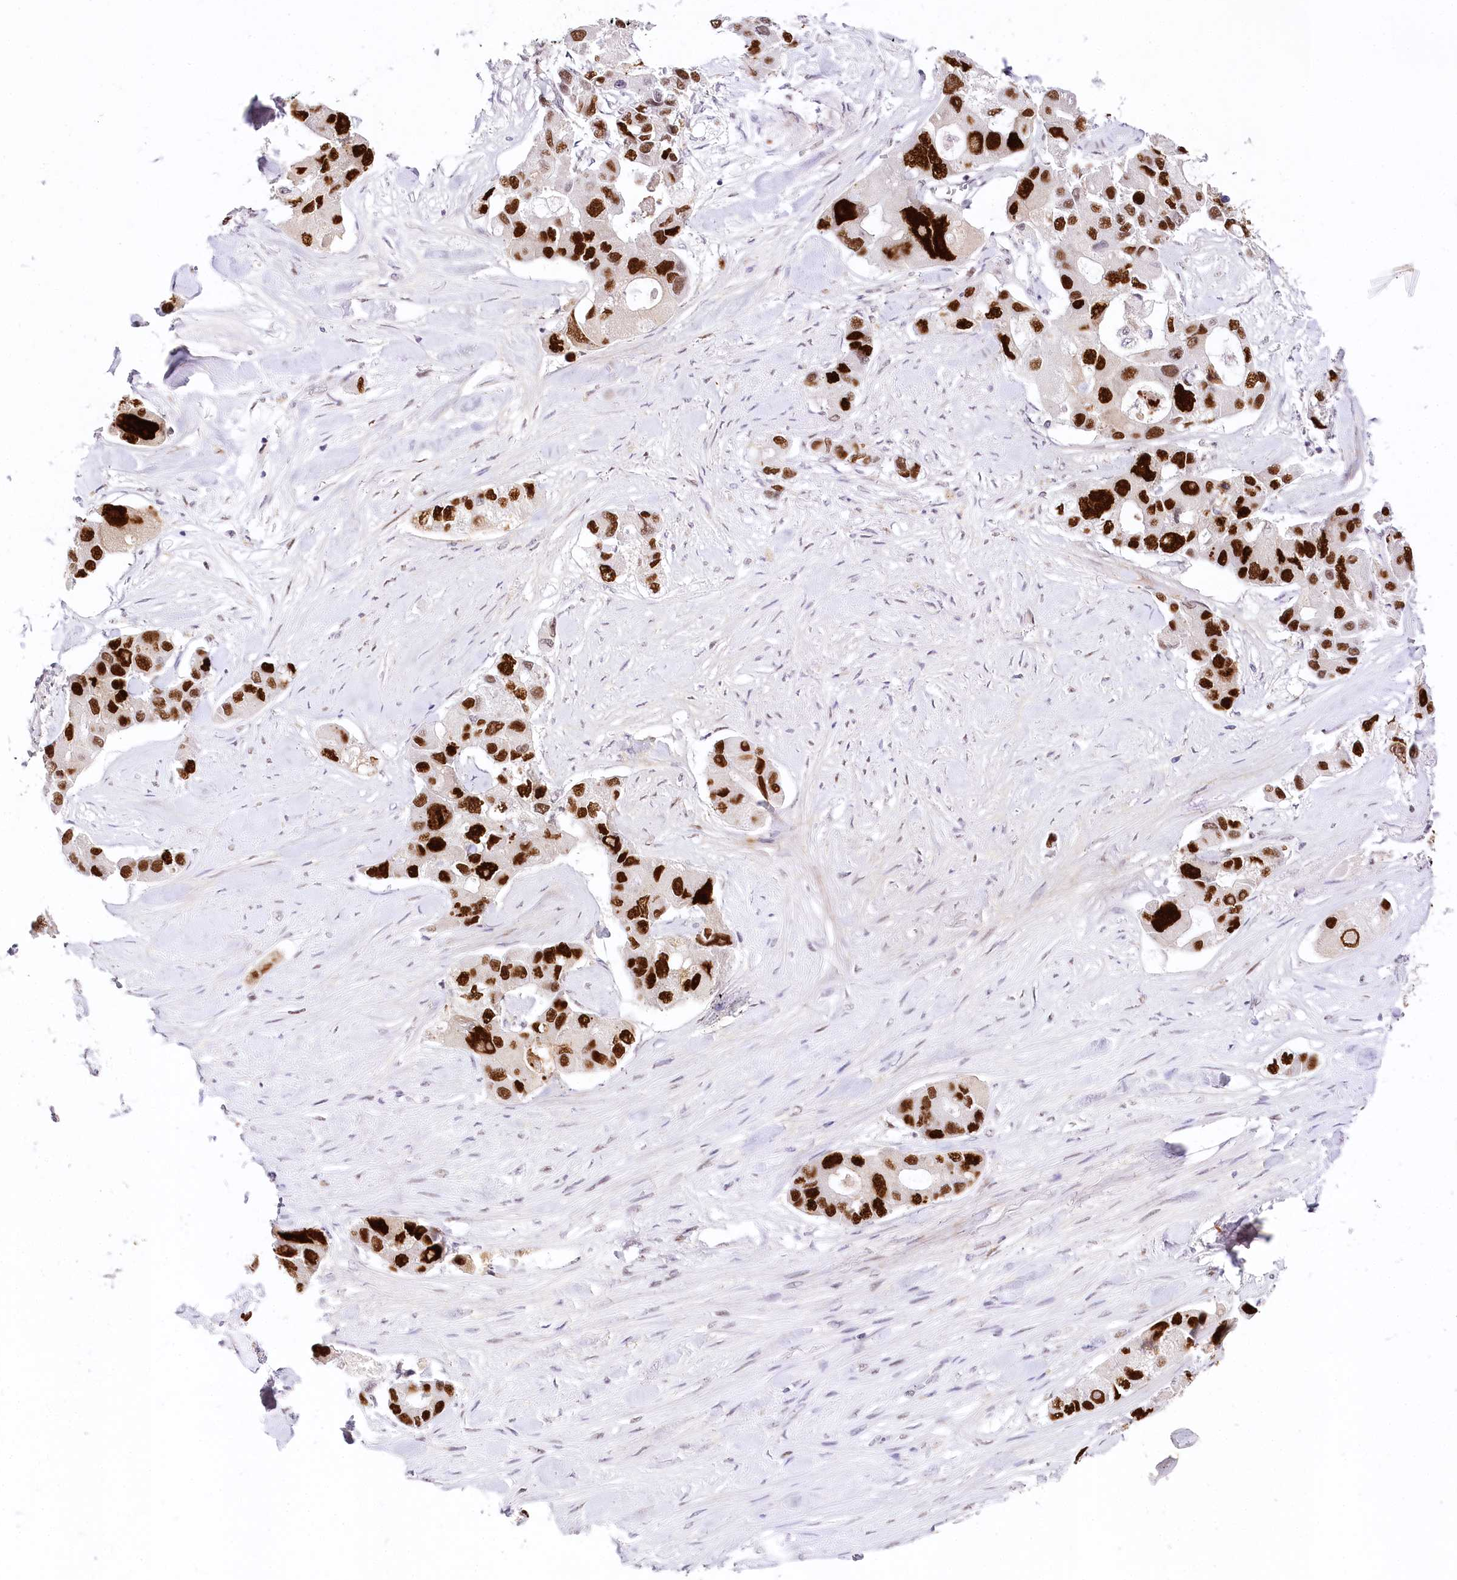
{"staining": {"intensity": "strong", "quantity": ">75%", "location": "nuclear"}, "tissue": "lung cancer", "cell_type": "Tumor cells", "image_type": "cancer", "snomed": [{"axis": "morphology", "description": "Adenocarcinoma, NOS"}, {"axis": "topography", "description": "Lung"}], "caption": "Brown immunohistochemical staining in lung cancer exhibits strong nuclear staining in about >75% of tumor cells.", "gene": "TP53", "patient": {"sex": "female", "age": 54}}